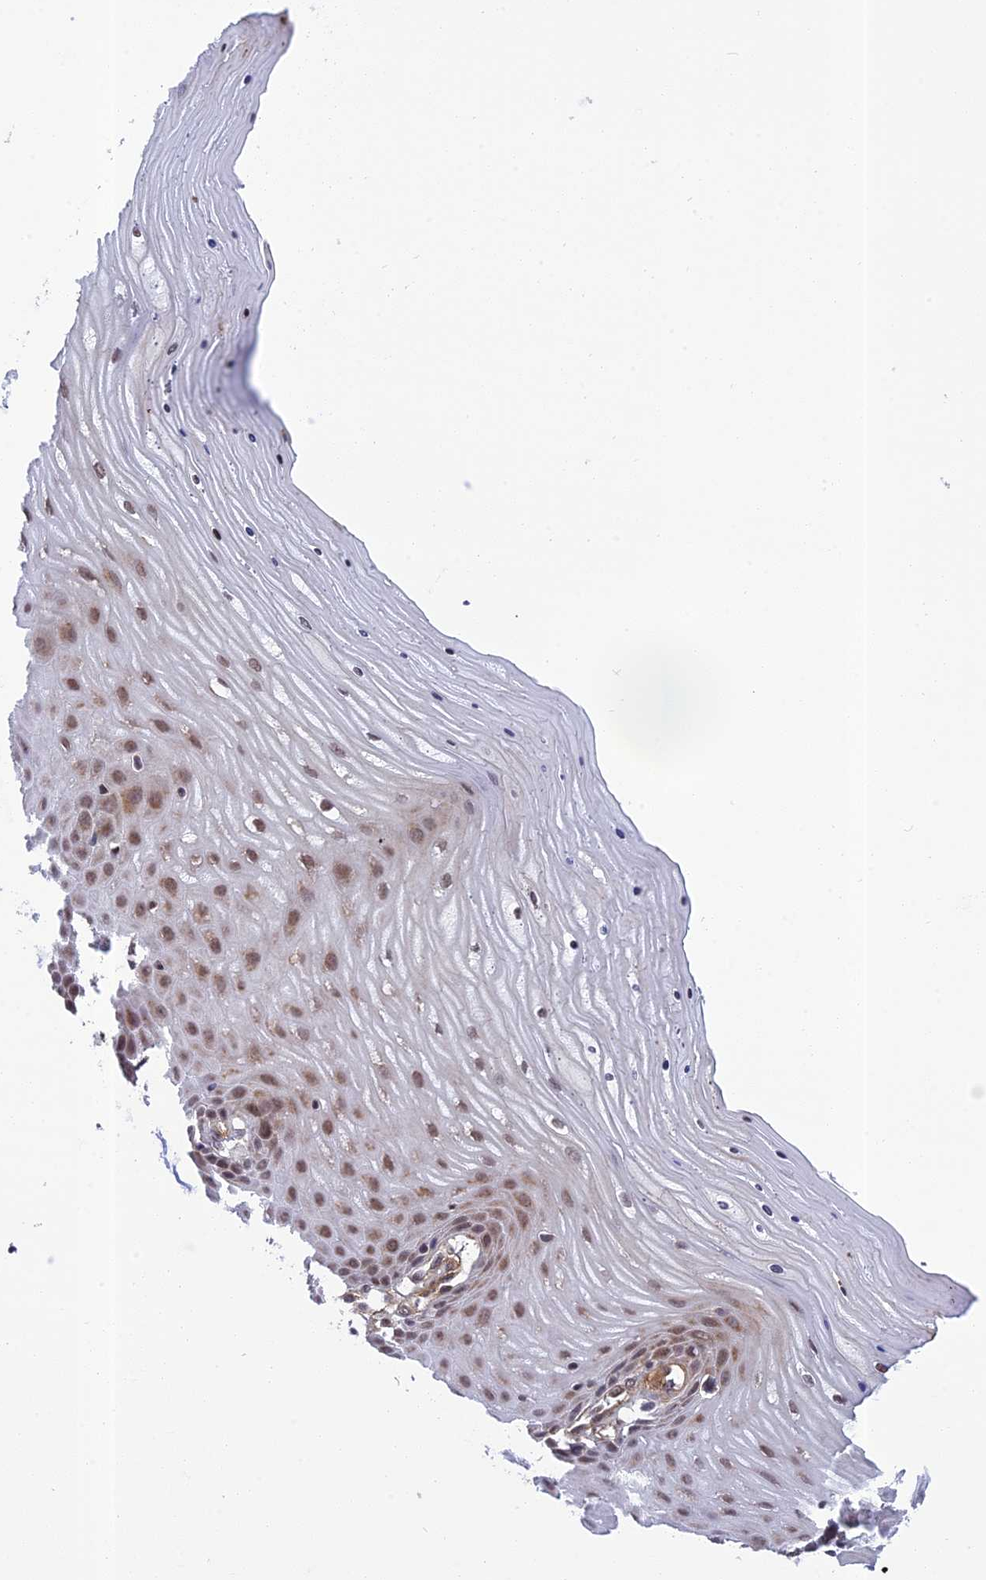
{"staining": {"intensity": "weak", "quantity": ">75%", "location": "nuclear"}, "tissue": "cervix", "cell_type": "Glandular cells", "image_type": "normal", "snomed": [{"axis": "morphology", "description": "Normal tissue, NOS"}, {"axis": "topography", "description": "Cervix"}], "caption": "Brown immunohistochemical staining in normal cervix reveals weak nuclear positivity in about >75% of glandular cells.", "gene": "REXO1", "patient": {"sex": "female", "age": 55}}